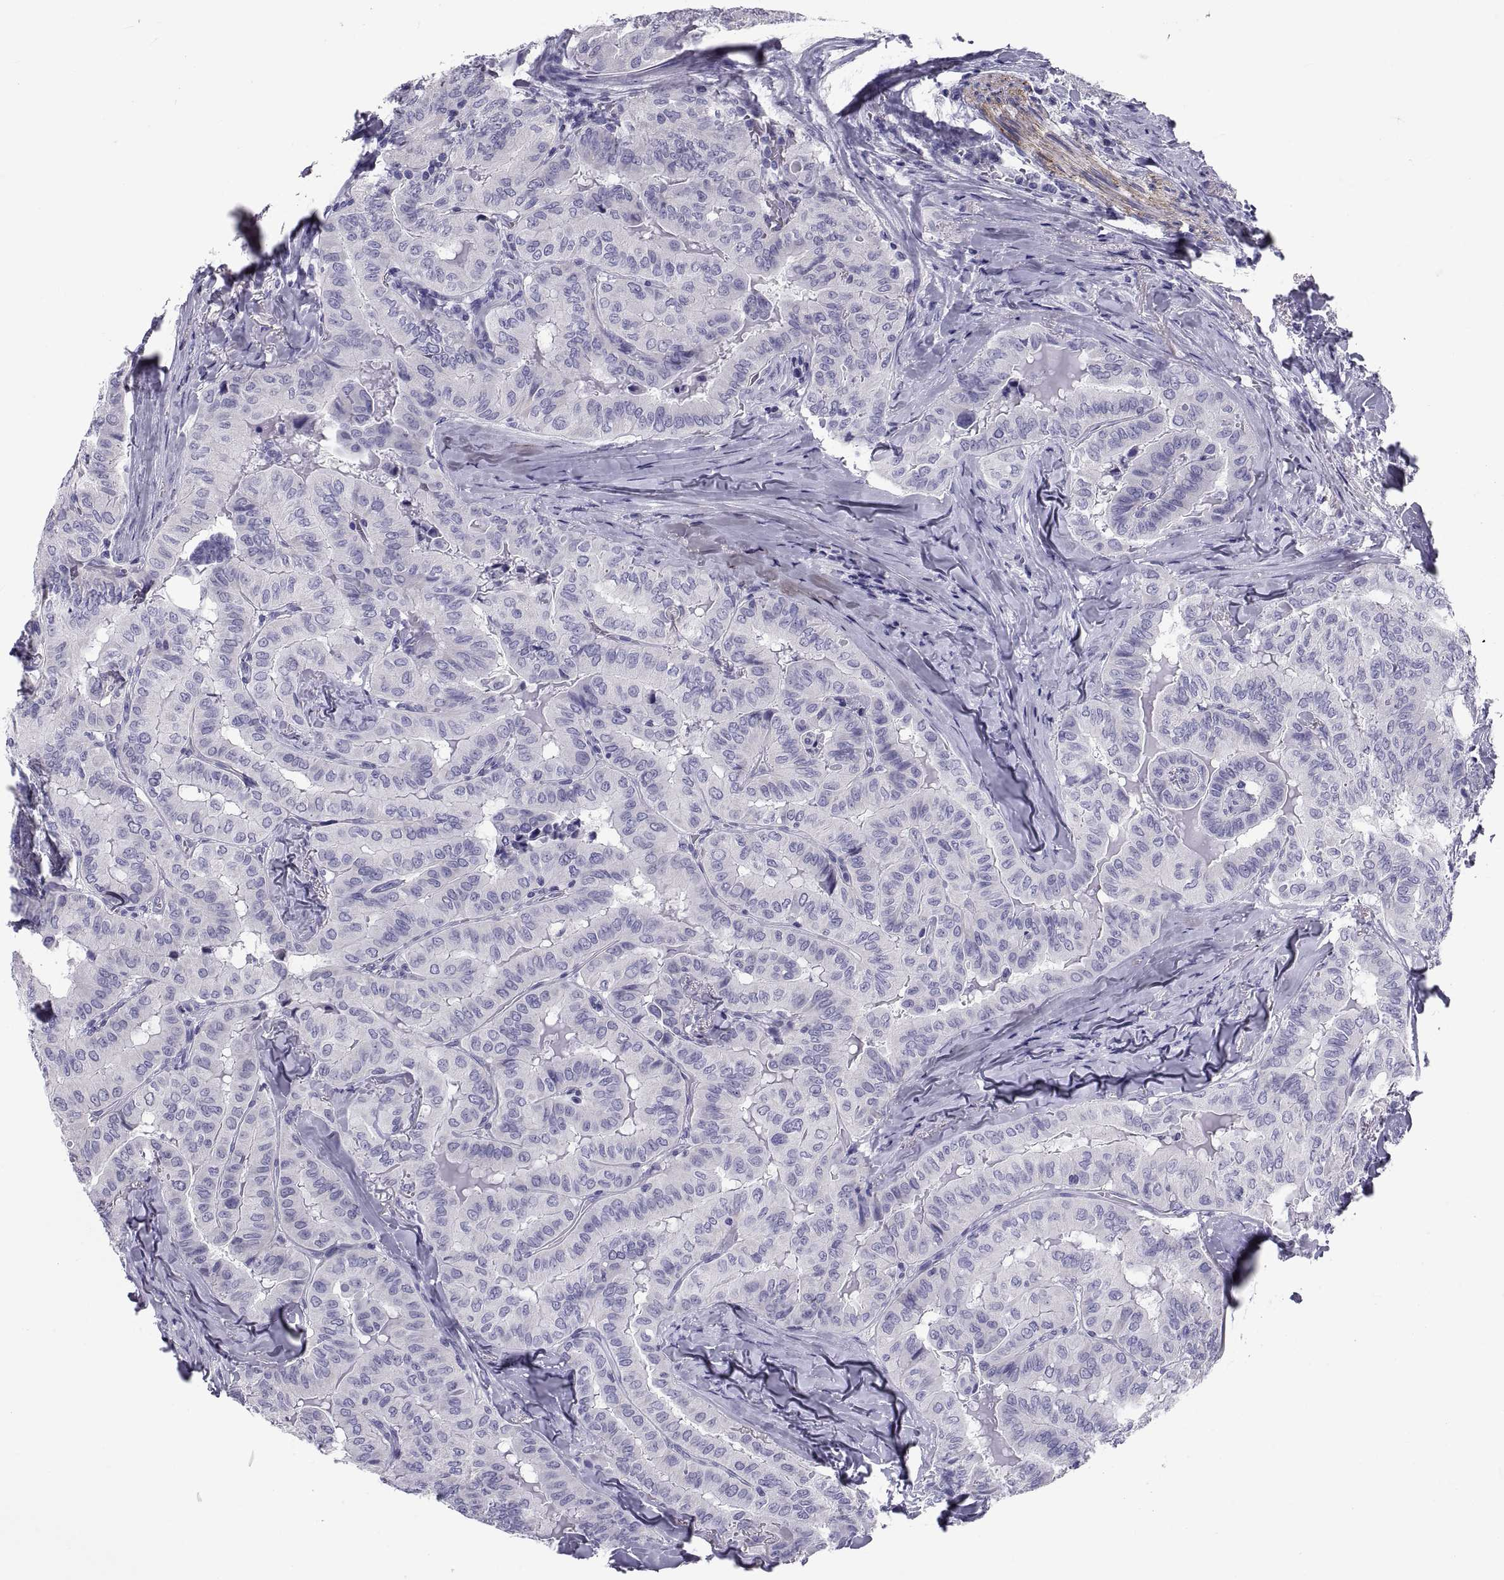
{"staining": {"intensity": "negative", "quantity": "none", "location": "none"}, "tissue": "thyroid cancer", "cell_type": "Tumor cells", "image_type": "cancer", "snomed": [{"axis": "morphology", "description": "Papillary adenocarcinoma, NOS"}, {"axis": "topography", "description": "Thyroid gland"}], "caption": "The immunohistochemistry image has no significant staining in tumor cells of thyroid papillary adenocarcinoma tissue.", "gene": "DEFB129", "patient": {"sex": "female", "age": 68}}